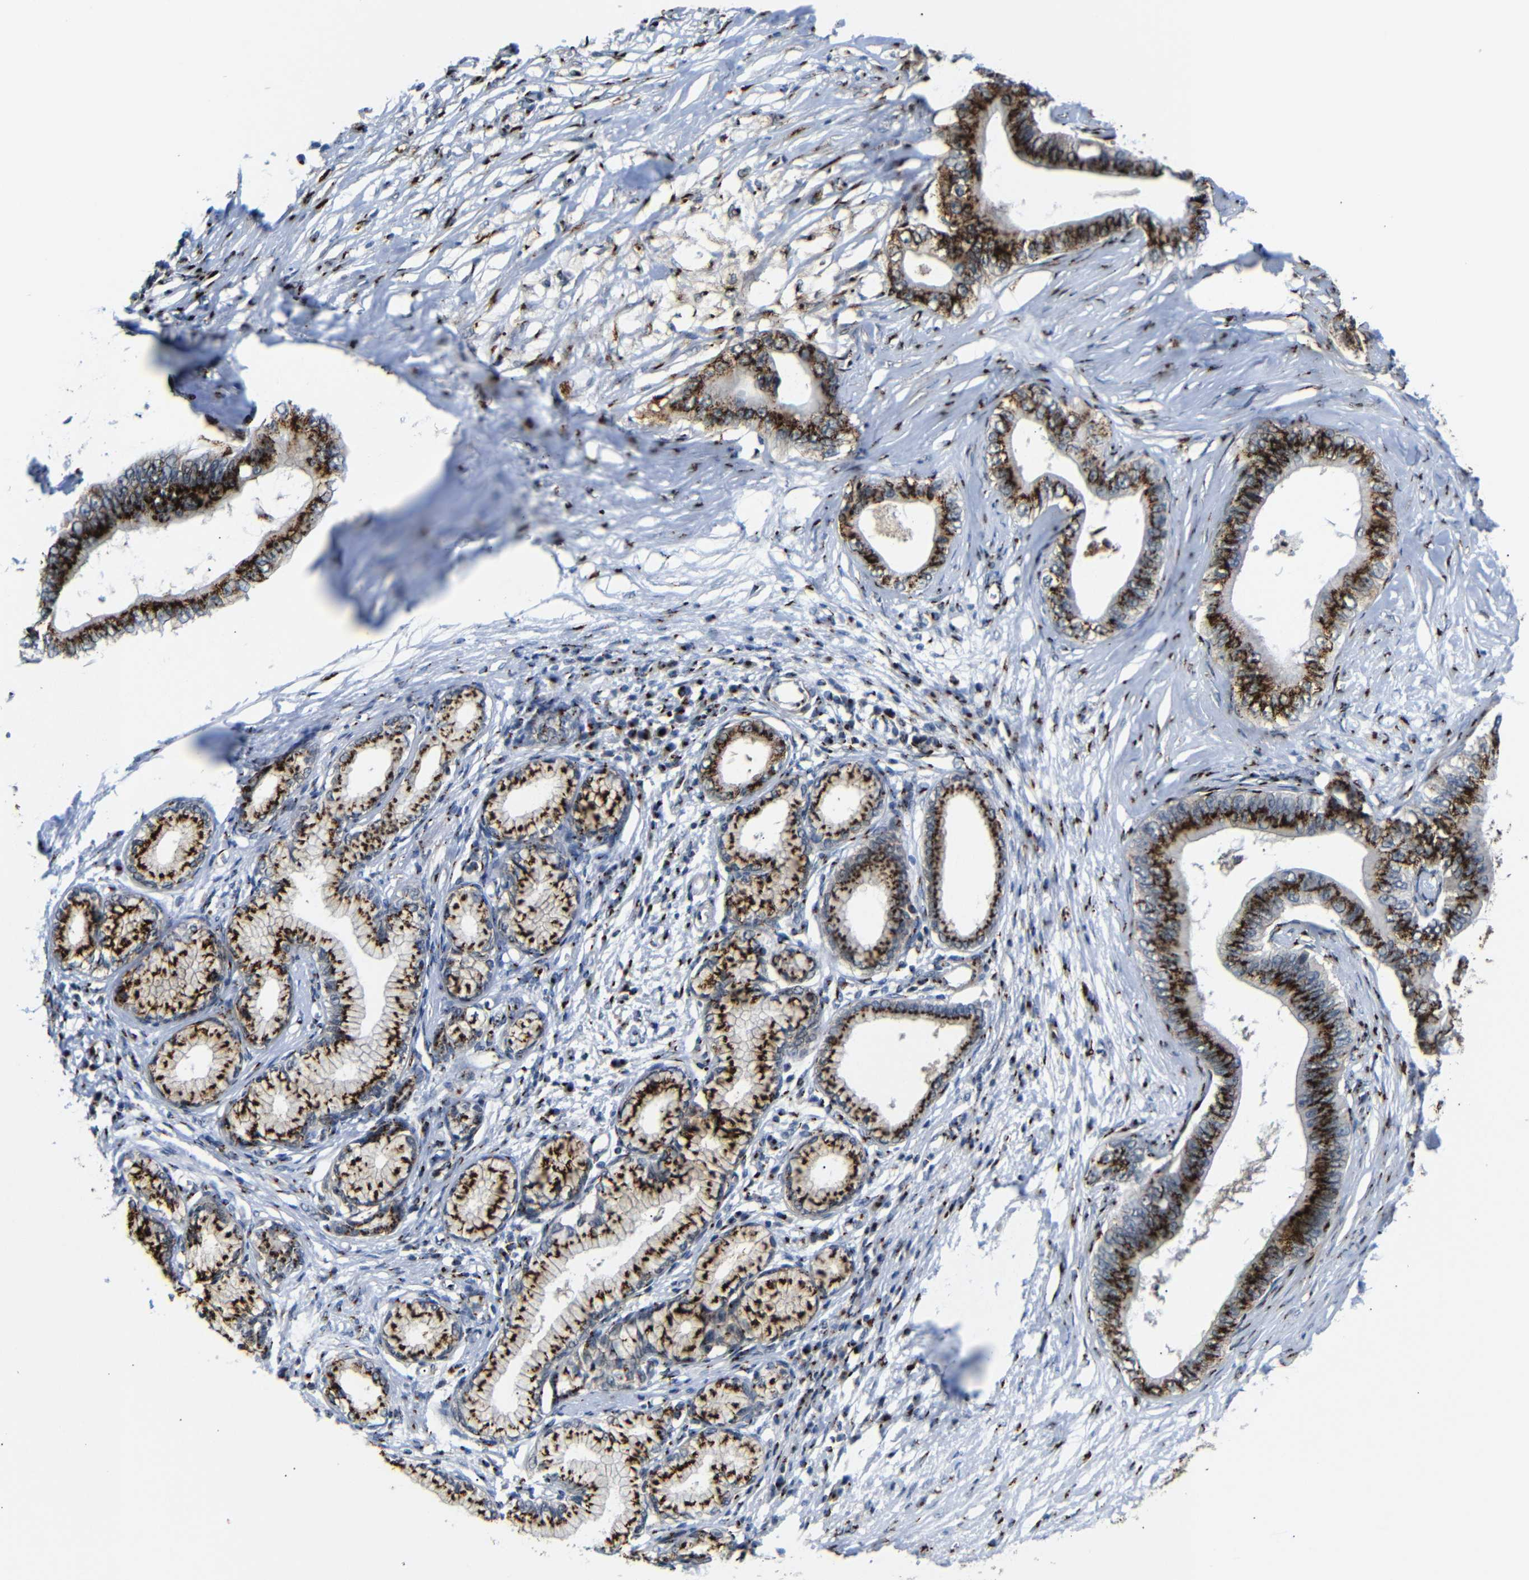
{"staining": {"intensity": "strong", "quantity": ">75%", "location": "cytoplasmic/membranous"}, "tissue": "pancreatic cancer", "cell_type": "Tumor cells", "image_type": "cancer", "snomed": [{"axis": "morphology", "description": "Adenocarcinoma, NOS"}, {"axis": "topography", "description": "Pancreas"}], "caption": "The micrograph reveals a brown stain indicating the presence of a protein in the cytoplasmic/membranous of tumor cells in pancreatic cancer.", "gene": "TGOLN2", "patient": {"sex": "male", "age": 77}}